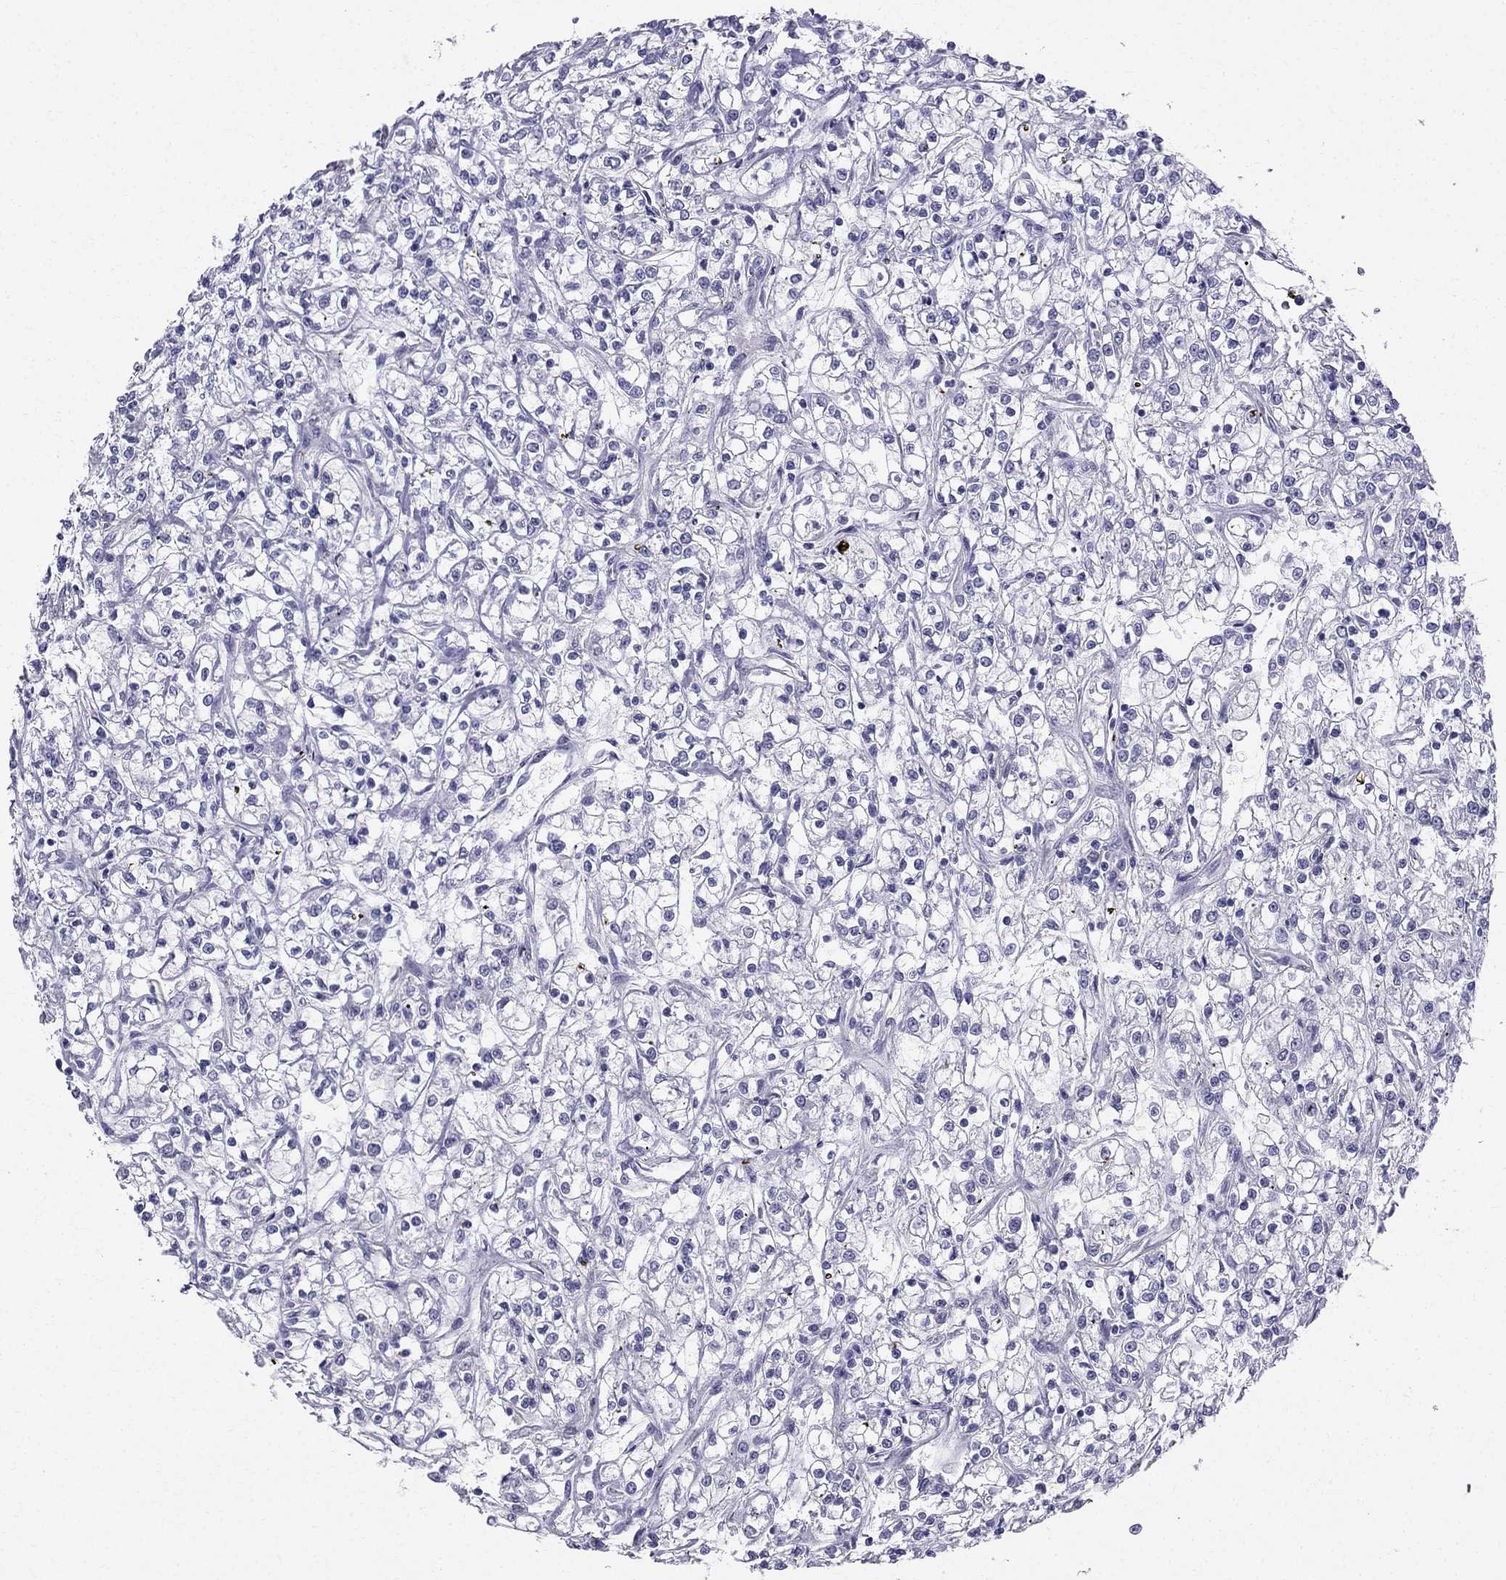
{"staining": {"intensity": "negative", "quantity": "none", "location": "none"}, "tissue": "renal cancer", "cell_type": "Tumor cells", "image_type": "cancer", "snomed": [{"axis": "morphology", "description": "Adenocarcinoma, NOS"}, {"axis": "topography", "description": "Kidney"}], "caption": "High magnification brightfield microscopy of adenocarcinoma (renal) stained with DAB (3,3'-diaminobenzidine) (brown) and counterstained with hematoxylin (blue): tumor cells show no significant expression.", "gene": "BAG5", "patient": {"sex": "female", "age": 59}}